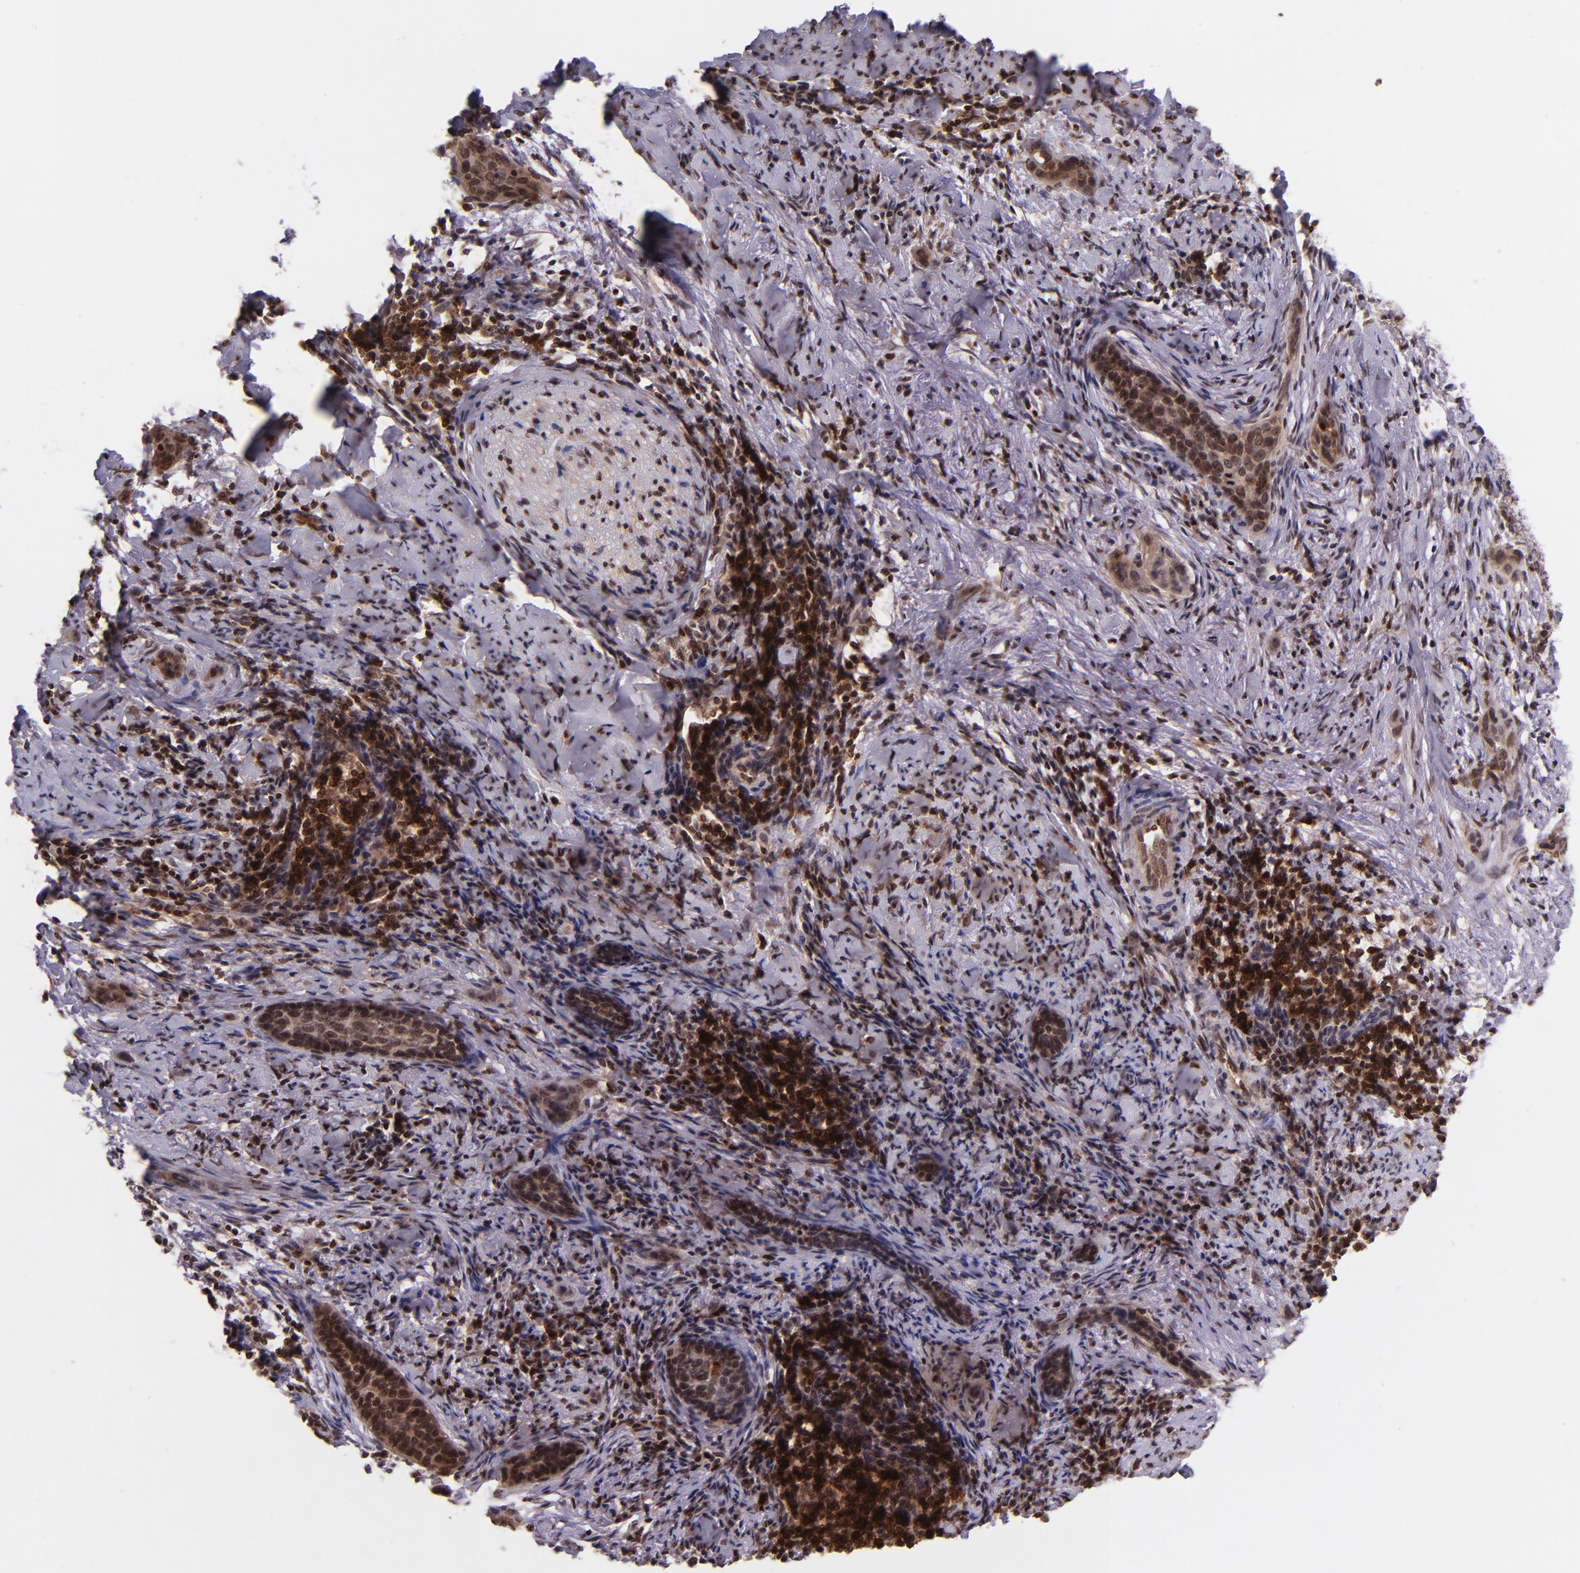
{"staining": {"intensity": "strong", "quantity": ">75%", "location": "cytoplasmic/membranous"}, "tissue": "cervical cancer", "cell_type": "Tumor cells", "image_type": "cancer", "snomed": [{"axis": "morphology", "description": "Squamous cell carcinoma, NOS"}, {"axis": "topography", "description": "Cervix"}], "caption": "Immunohistochemical staining of human cervical cancer demonstrates strong cytoplasmic/membranous protein positivity in about >75% of tumor cells. The protein is shown in brown color, while the nuclei are stained blue.", "gene": "SELL", "patient": {"sex": "female", "age": 33}}